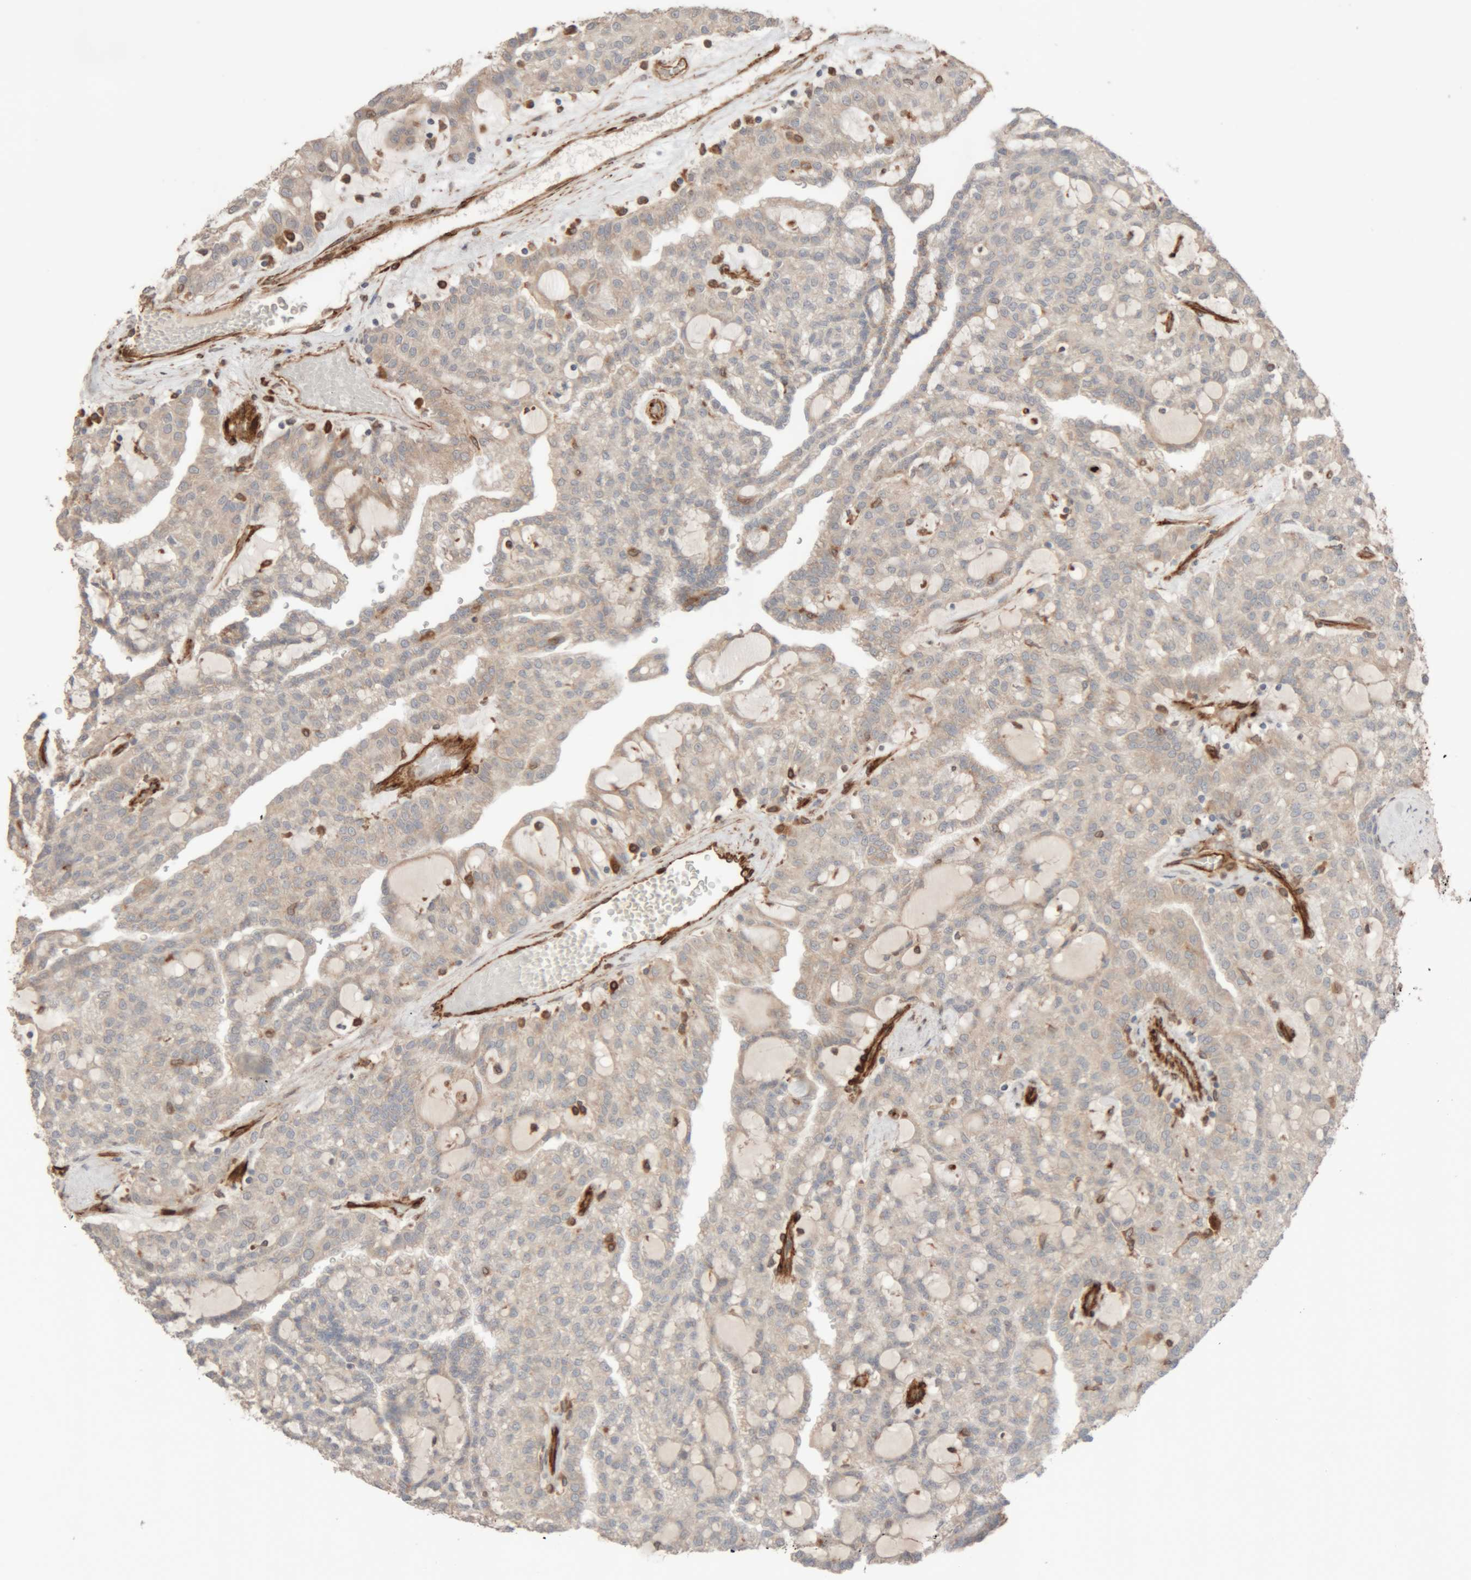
{"staining": {"intensity": "weak", "quantity": "<25%", "location": "cytoplasmic/membranous"}, "tissue": "renal cancer", "cell_type": "Tumor cells", "image_type": "cancer", "snomed": [{"axis": "morphology", "description": "Adenocarcinoma, NOS"}, {"axis": "topography", "description": "Kidney"}], "caption": "Tumor cells show no significant staining in renal cancer (adenocarcinoma). (IHC, brightfield microscopy, high magnification).", "gene": "RAB32", "patient": {"sex": "male", "age": 63}}